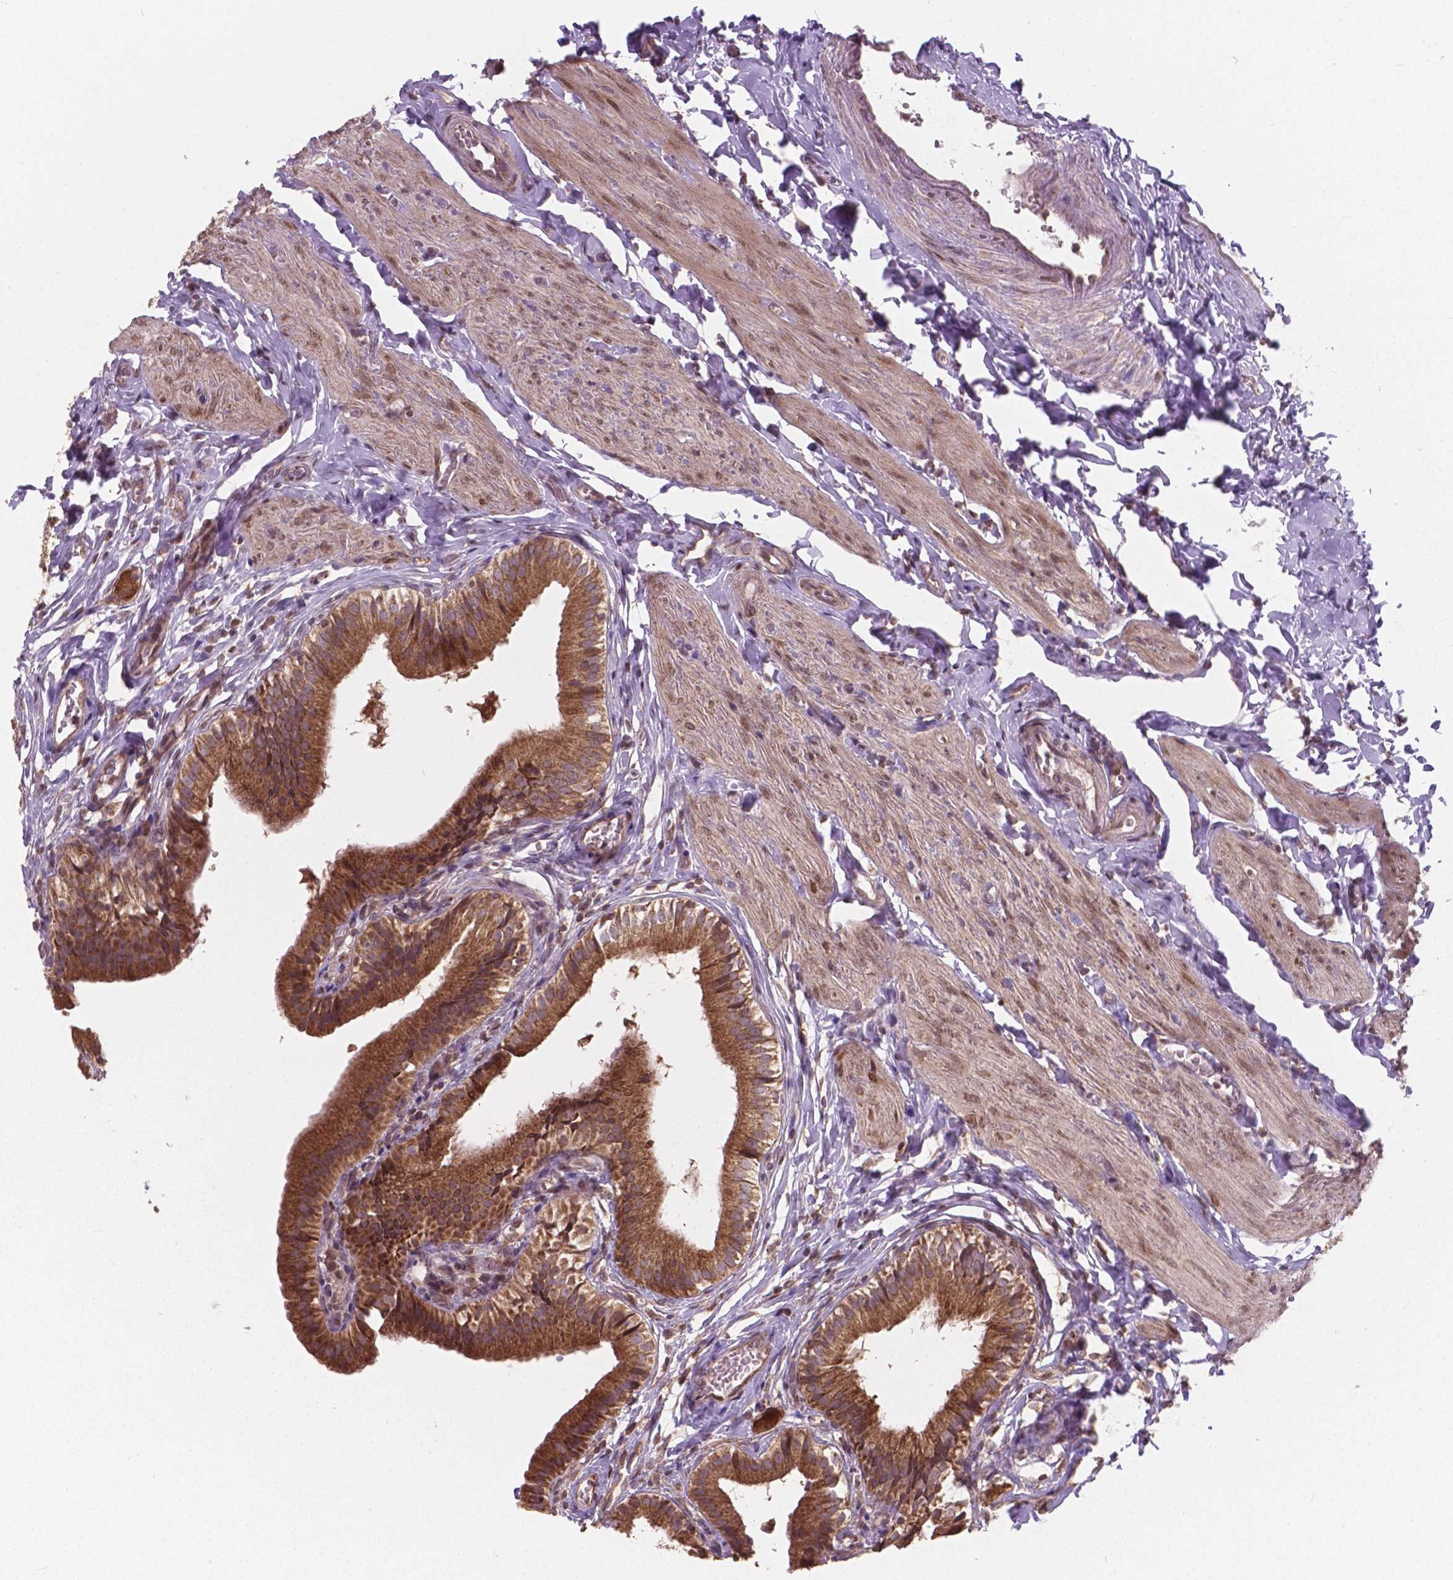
{"staining": {"intensity": "strong", "quantity": ">75%", "location": "cytoplasmic/membranous"}, "tissue": "gallbladder", "cell_type": "Glandular cells", "image_type": "normal", "snomed": [{"axis": "morphology", "description": "Normal tissue, NOS"}, {"axis": "topography", "description": "Gallbladder"}], "caption": "Strong cytoplasmic/membranous expression is present in approximately >75% of glandular cells in benign gallbladder. The protein is stained brown, and the nuclei are stained in blue (DAB IHC with brightfield microscopy, high magnification).", "gene": "MRPL33", "patient": {"sex": "female", "age": 47}}